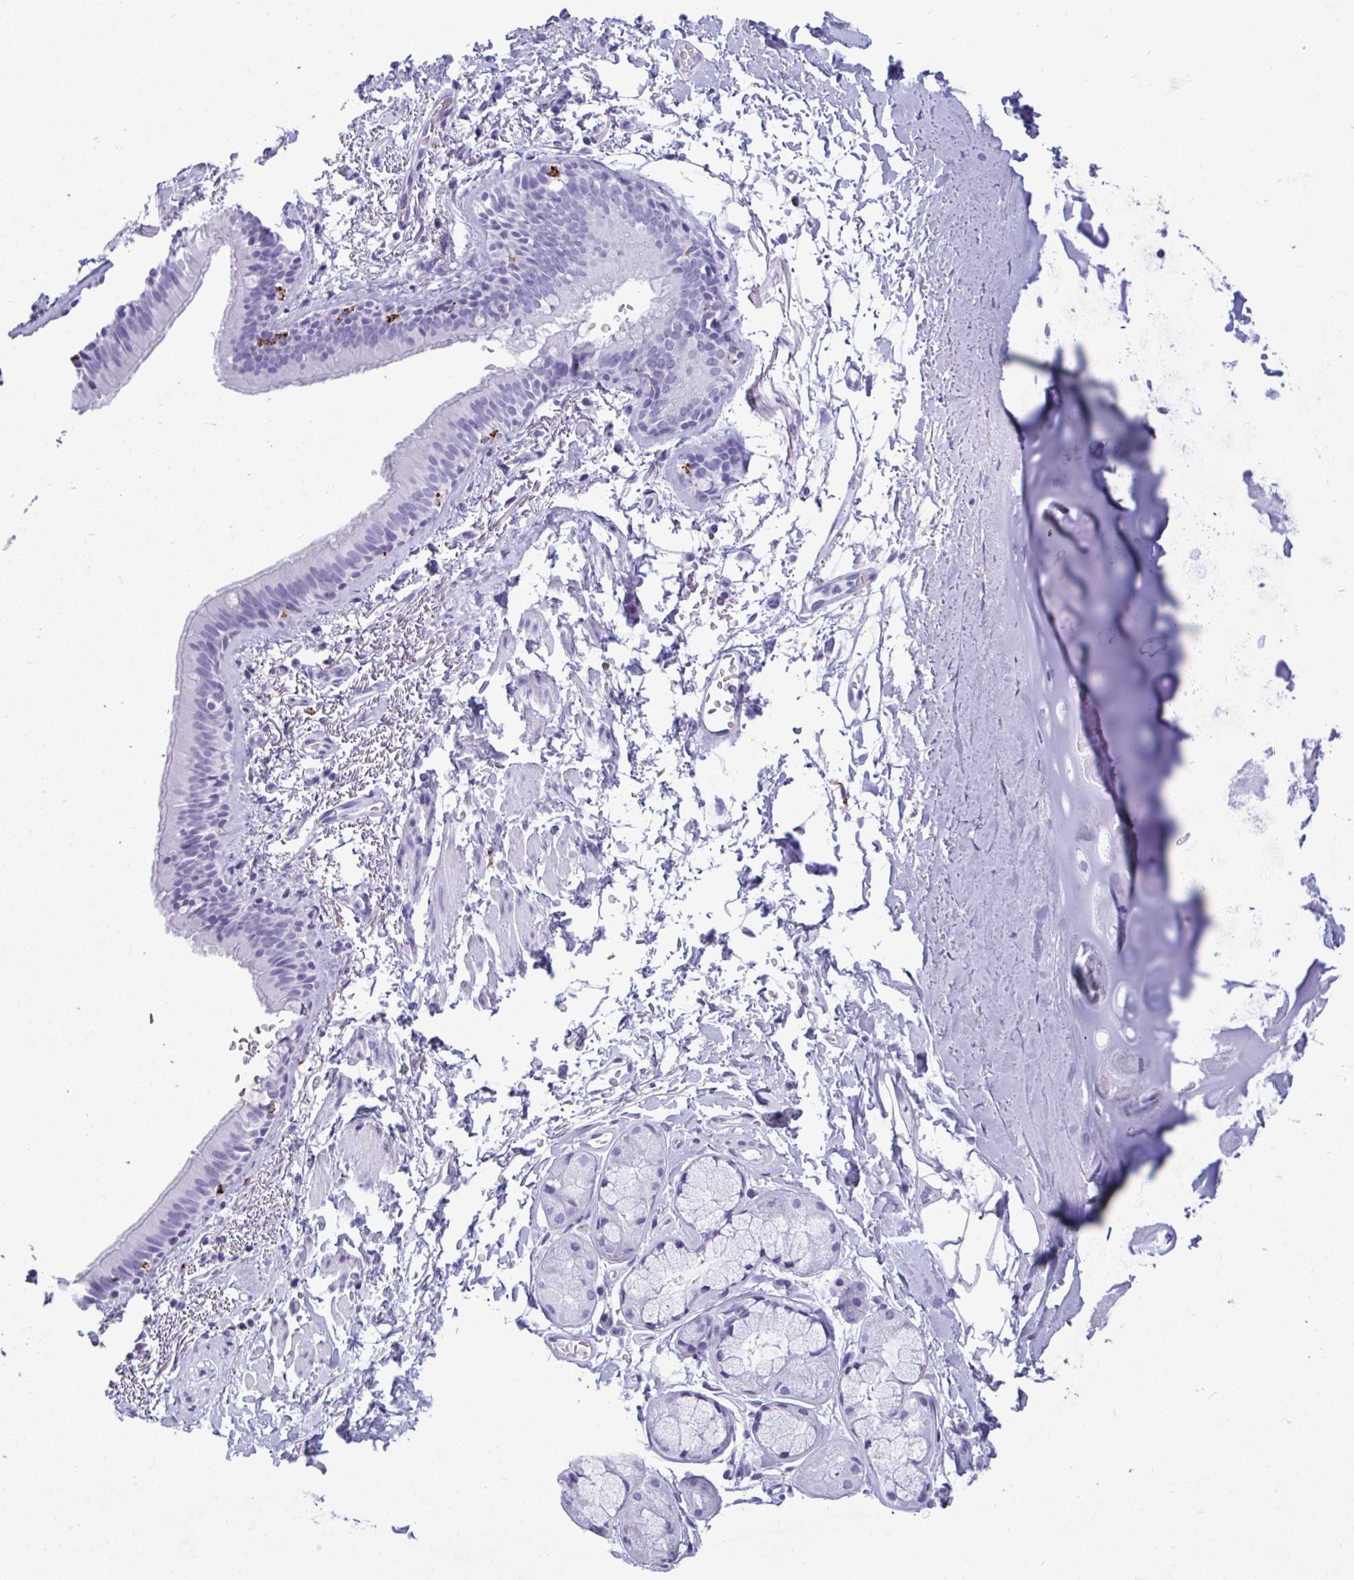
{"staining": {"intensity": "negative", "quantity": "none", "location": "none"}, "tissue": "soft tissue", "cell_type": "Chondrocytes", "image_type": "normal", "snomed": [{"axis": "morphology", "description": "Normal tissue, NOS"}, {"axis": "topography", "description": "Cartilage tissue"}, {"axis": "topography", "description": "Bronchus"}, {"axis": "topography", "description": "Peripheral nerve tissue"}], "caption": "An immunohistochemistry (IHC) photomicrograph of benign soft tissue is shown. There is no staining in chondrocytes of soft tissue. Brightfield microscopy of IHC stained with DAB (3,3'-diaminobenzidine) (brown) and hematoxylin (blue), captured at high magnification.", "gene": "CPVL", "patient": {"sex": "male", "age": 67}}